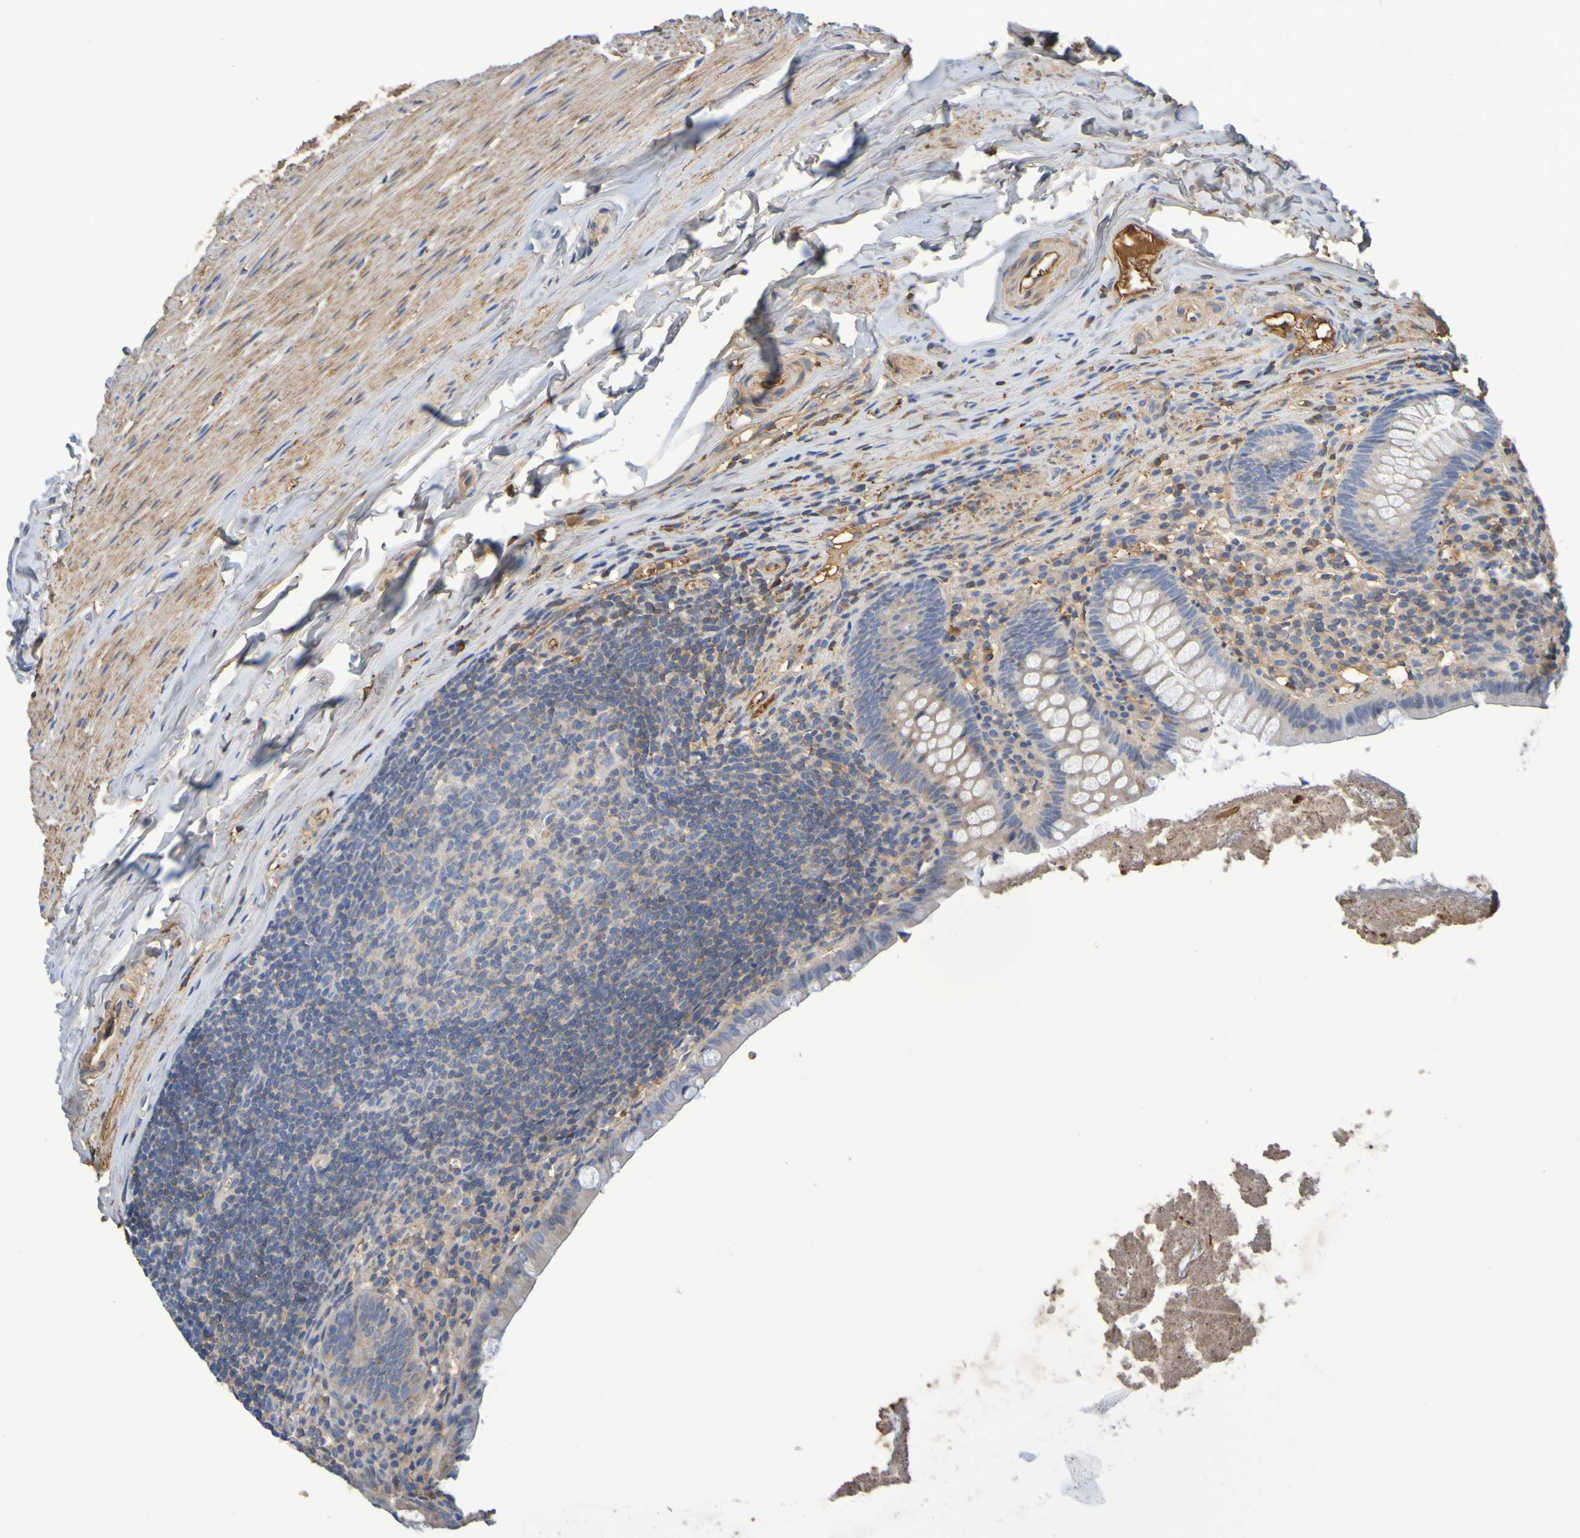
{"staining": {"intensity": "weak", "quantity": "<25%", "location": "cytoplasmic/membranous"}, "tissue": "appendix", "cell_type": "Glandular cells", "image_type": "normal", "snomed": [{"axis": "morphology", "description": "Normal tissue, NOS"}, {"axis": "topography", "description": "Appendix"}], "caption": "IHC histopathology image of benign appendix: human appendix stained with DAB shows no significant protein staining in glandular cells.", "gene": "GAB3", "patient": {"sex": "male", "age": 52}}